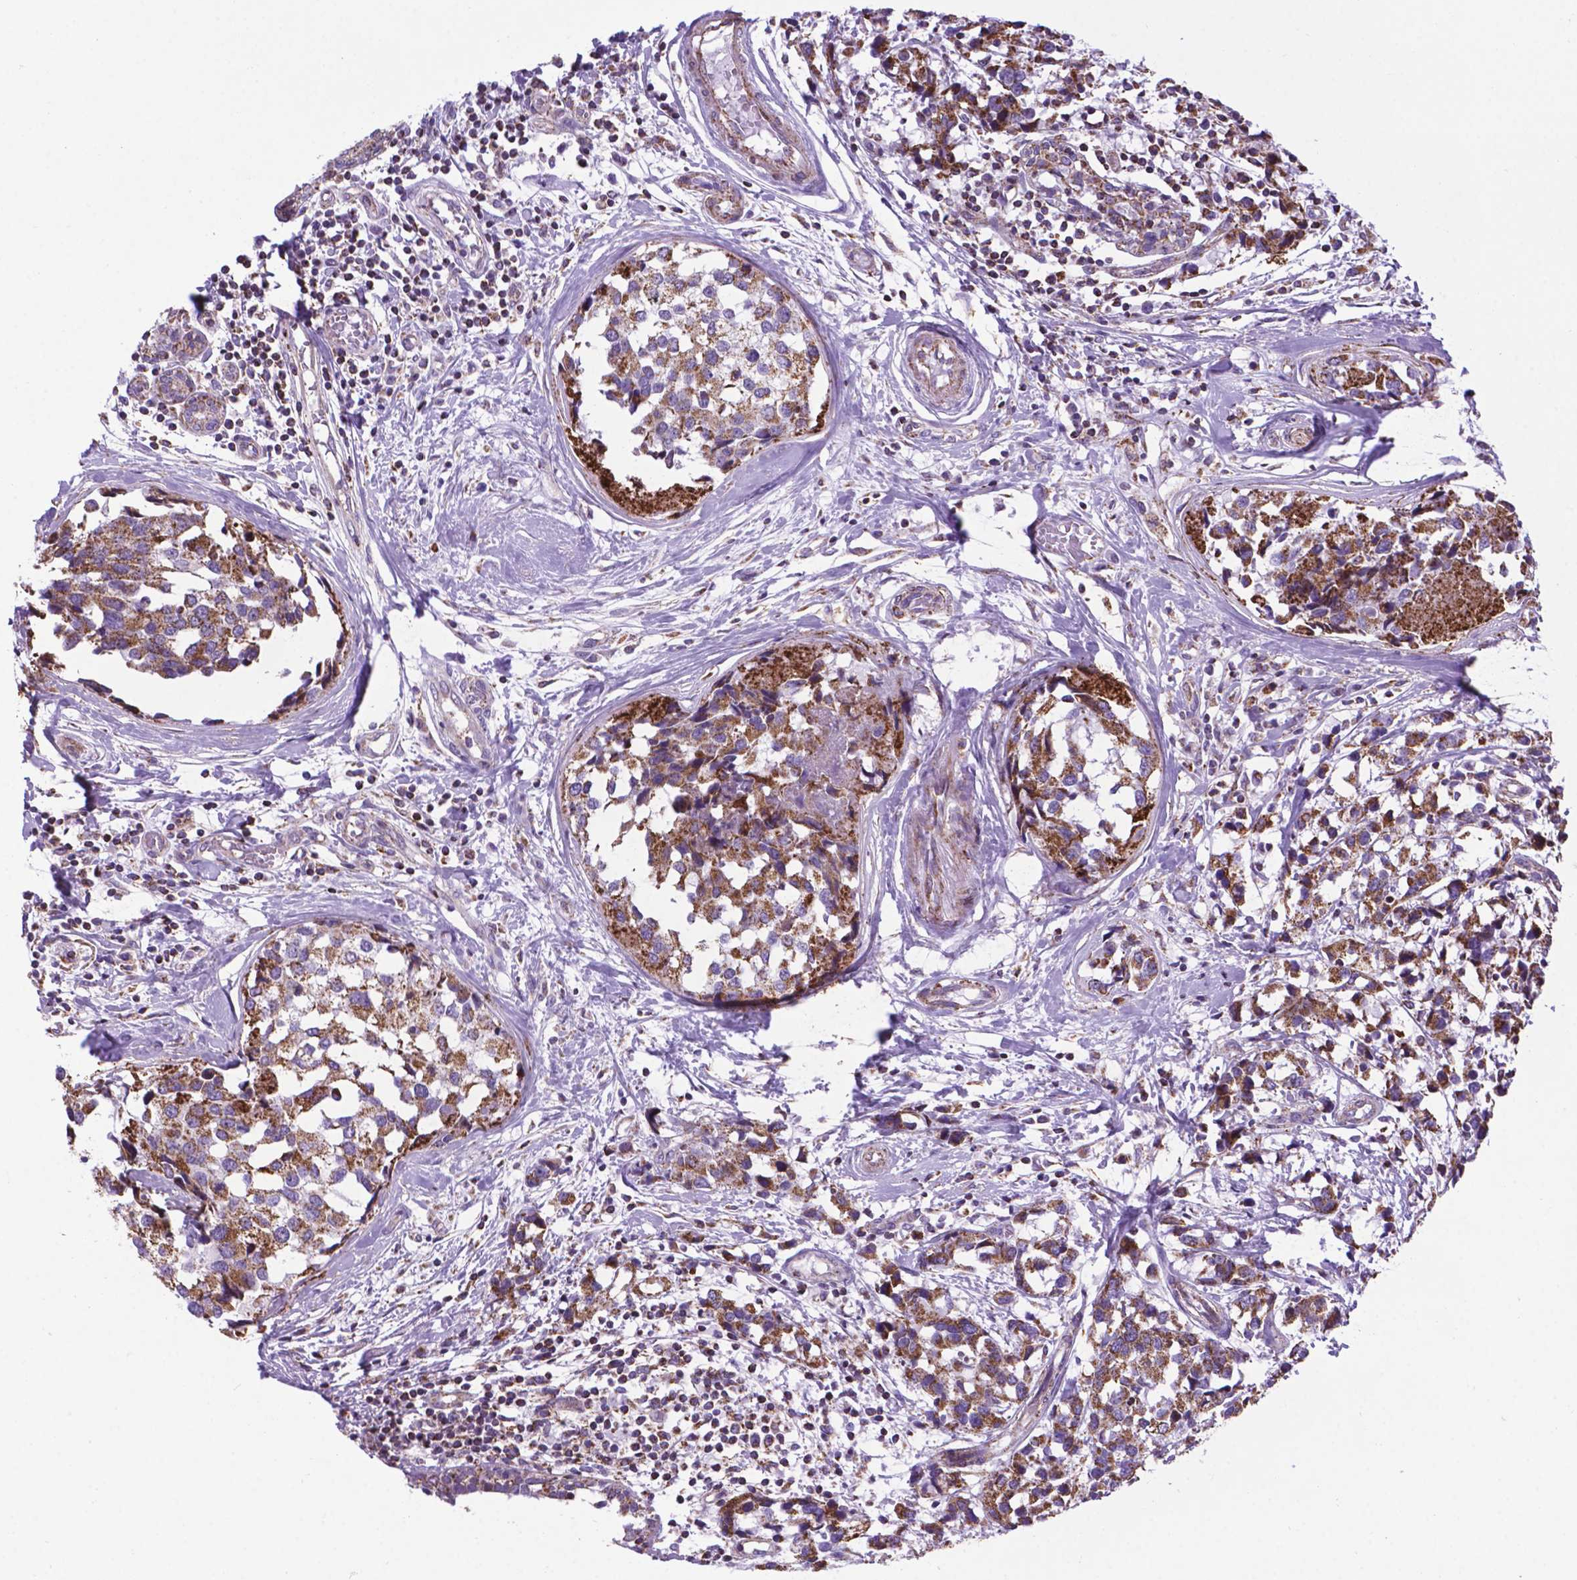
{"staining": {"intensity": "moderate", "quantity": ">75%", "location": "cytoplasmic/membranous"}, "tissue": "breast cancer", "cell_type": "Tumor cells", "image_type": "cancer", "snomed": [{"axis": "morphology", "description": "Lobular carcinoma"}, {"axis": "topography", "description": "Breast"}], "caption": "Immunohistochemical staining of breast cancer (lobular carcinoma) displays moderate cytoplasmic/membranous protein staining in approximately >75% of tumor cells.", "gene": "POU3F3", "patient": {"sex": "female", "age": 59}}